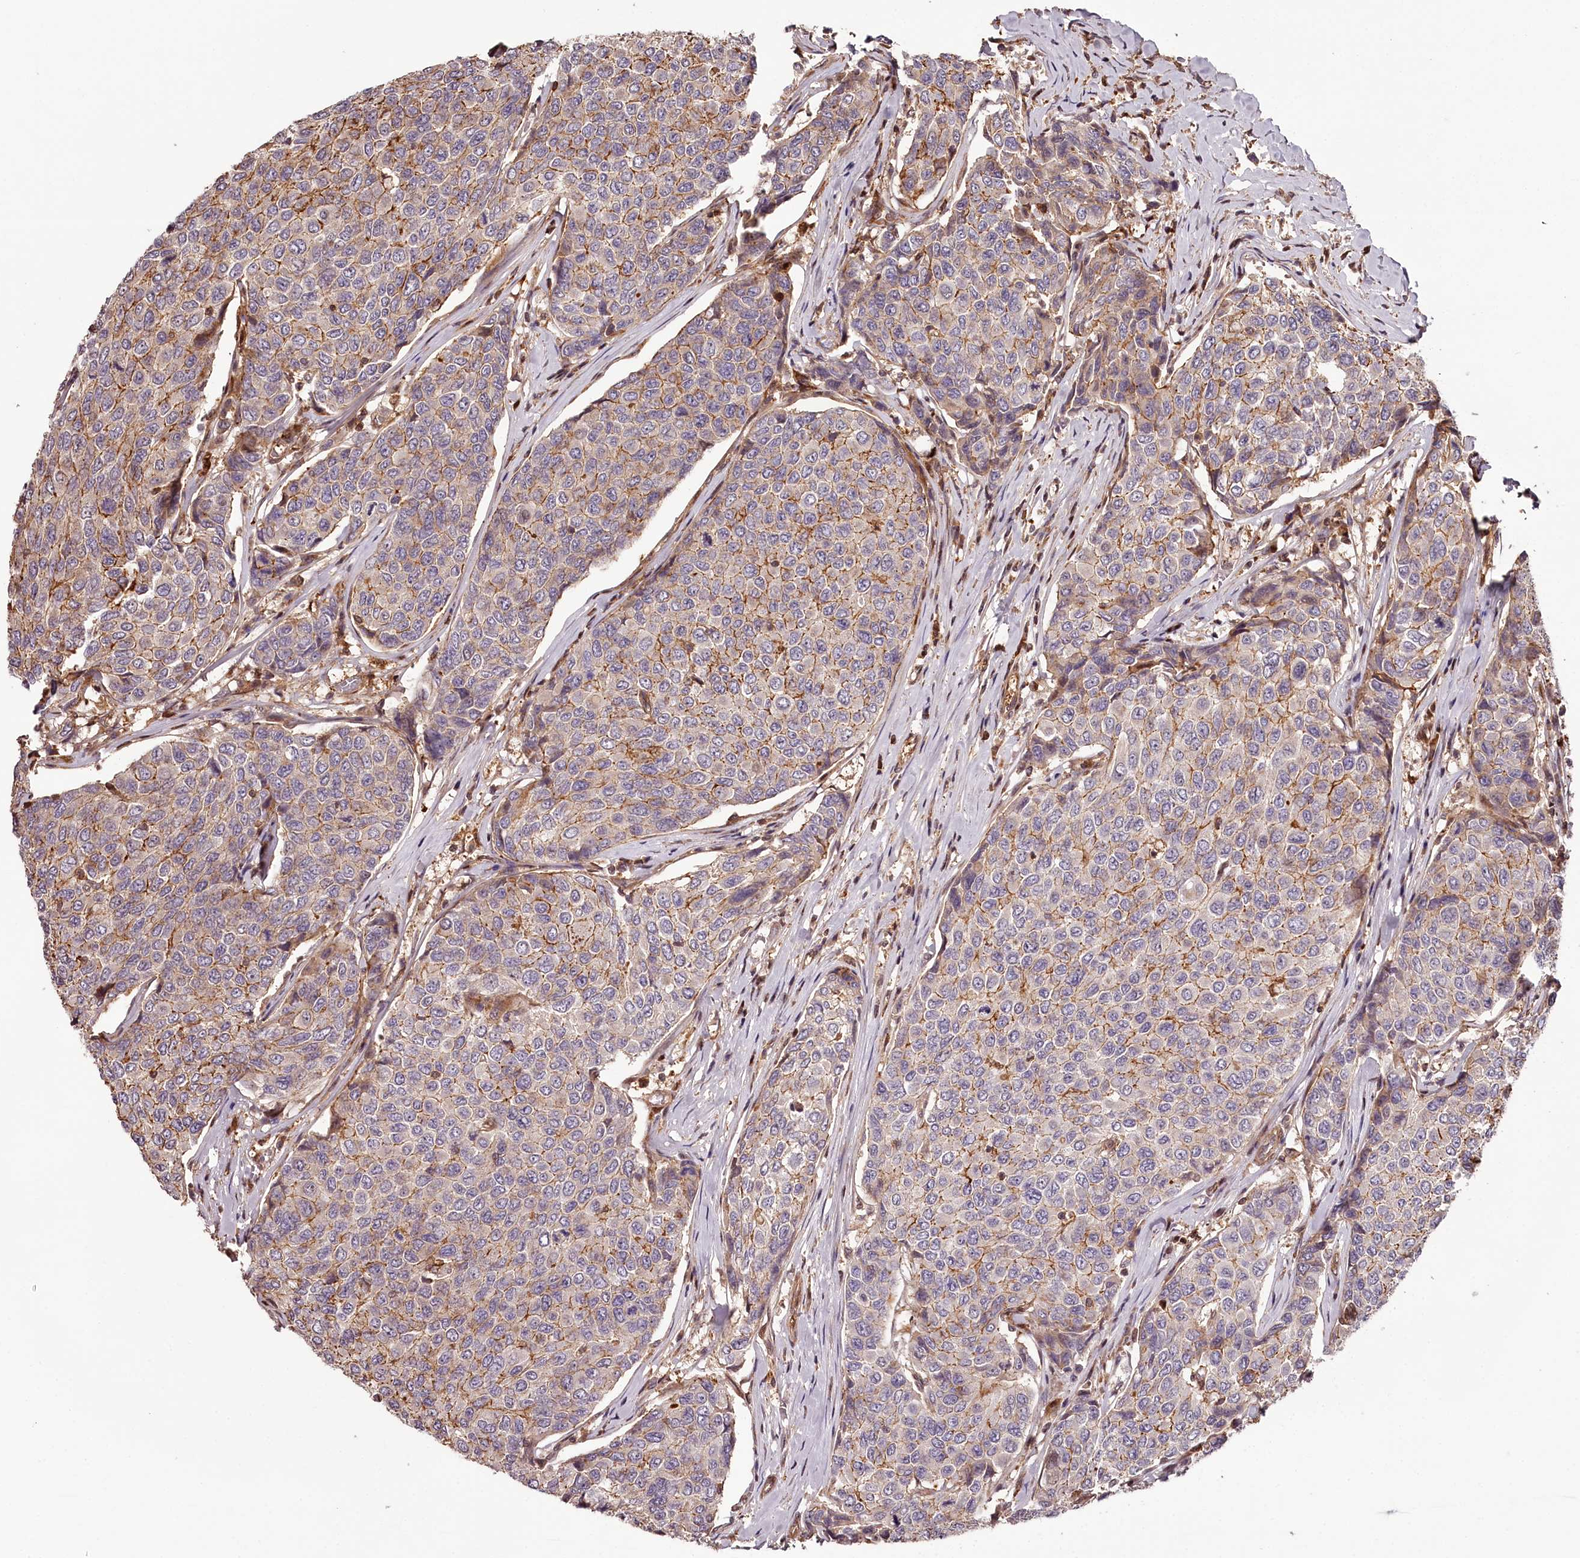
{"staining": {"intensity": "moderate", "quantity": "25%-75%", "location": "cytoplasmic/membranous"}, "tissue": "breast cancer", "cell_type": "Tumor cells", "image_type": "cancer", "snomed": [{"axis": "morphology", "description": "Duct carcinoma"}, {"axis": "topography", "description": "Breast"}], "caption": "Immunohistochemistry image of breast cancer stained for a protein (brown), which reveals medium levels of moderate cytoplasmic/membranous expression in approximately 25%-75% of tumor cells.", "gene": "KIF14", "patient": {"sex": "female", "age": 55}}